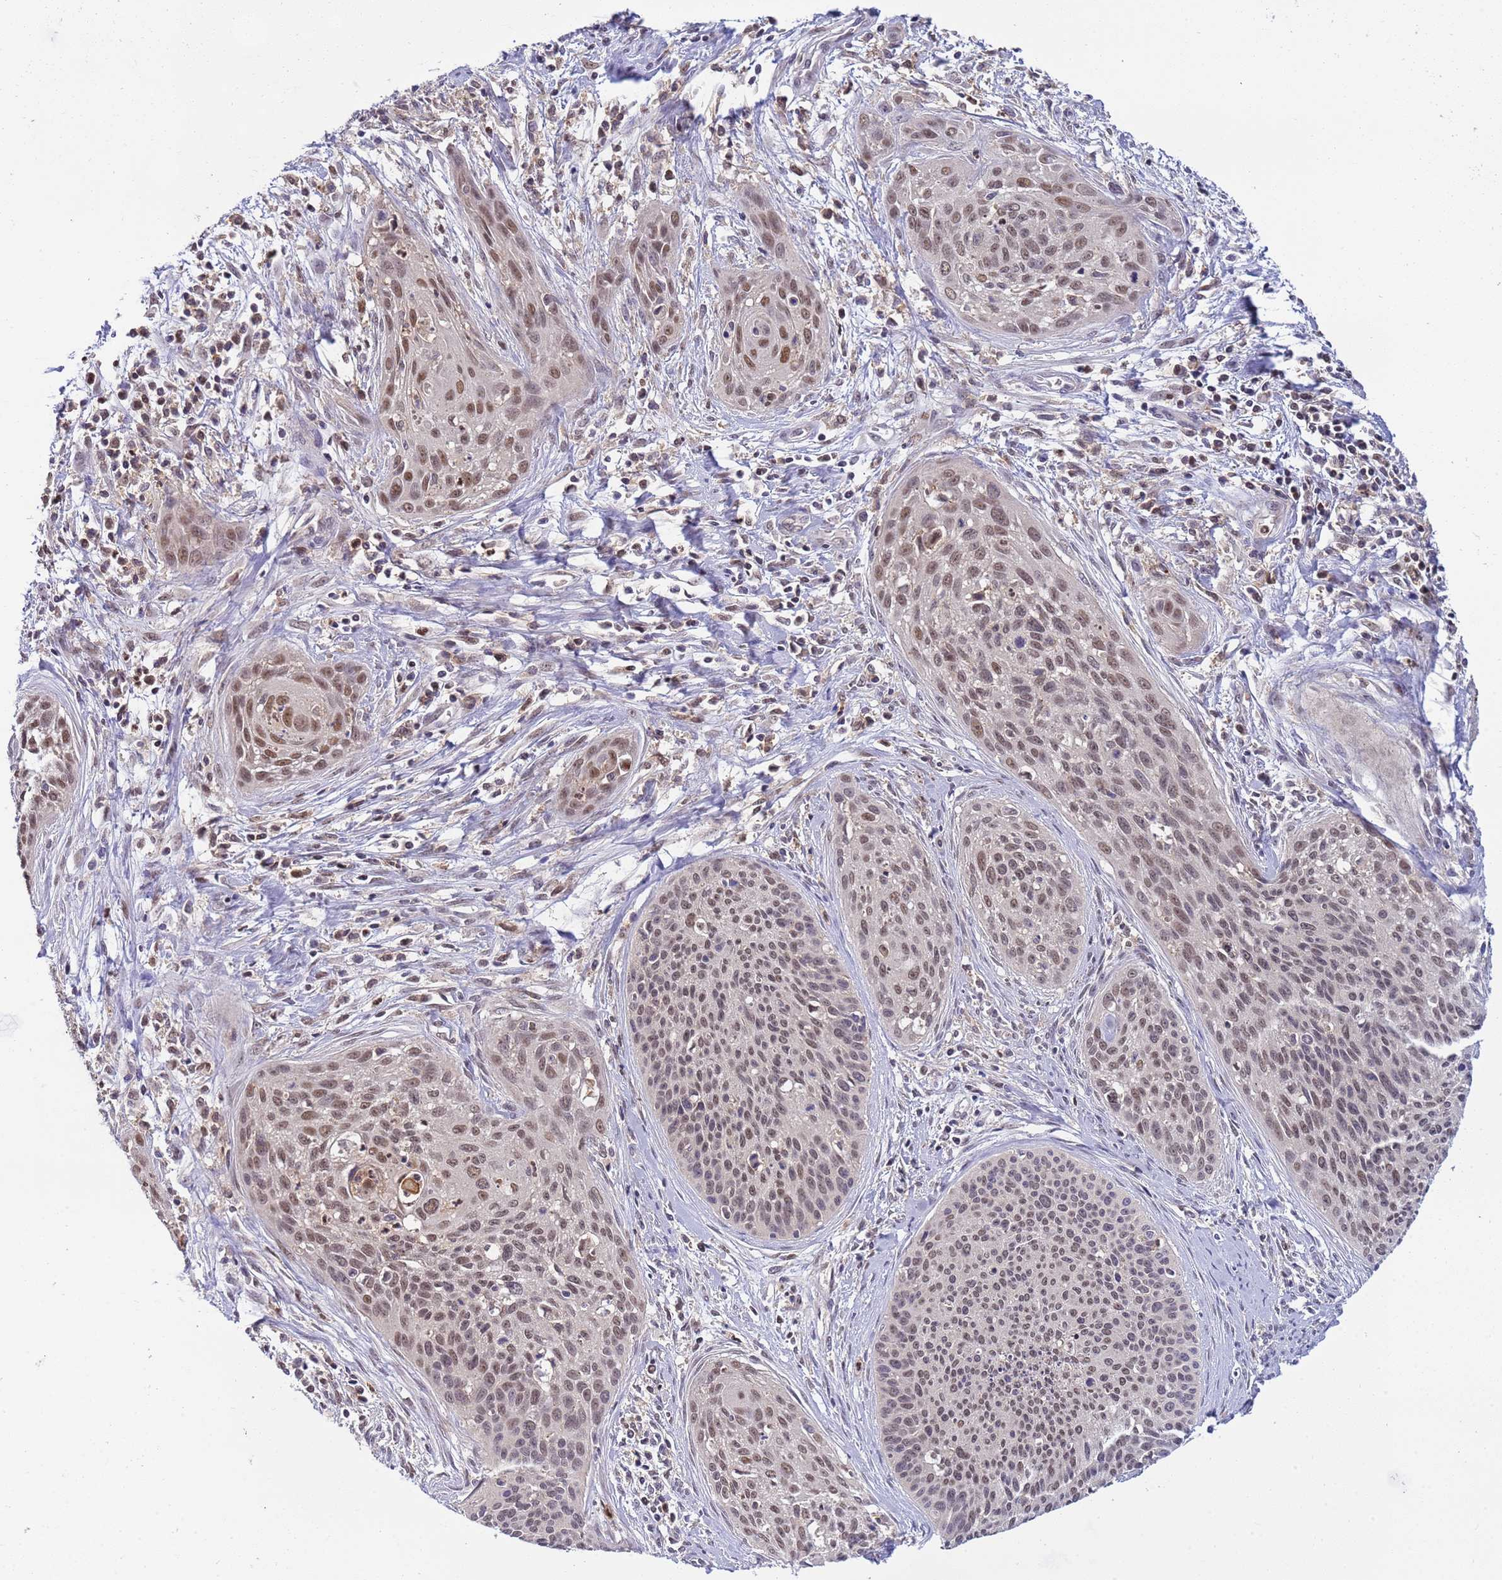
{"staining": {"intensity": "weak", "quantity": "25%-75%", "location": "nuclear"}, "tissue": "cervical cancer", "cell_type": "Tumor cells", "image_type": "cancer", "snomed": [{"axis": "morphology", "description": "Squamous cell carcinoma, NOS"}, {"axis": "topography", "description": "Cervix"}], "caption": "IHC (DAB (3,3'-diaminobenzidine)) staining of human squamous cell carcinoma (cervical) shows weak nuclear protein expression in approximately 25%-75% of tumor cells. (IHC, brightfield microscopy, high magnification).", "gene": "CD53", "patient": {"sex": "female", "age": 55}}